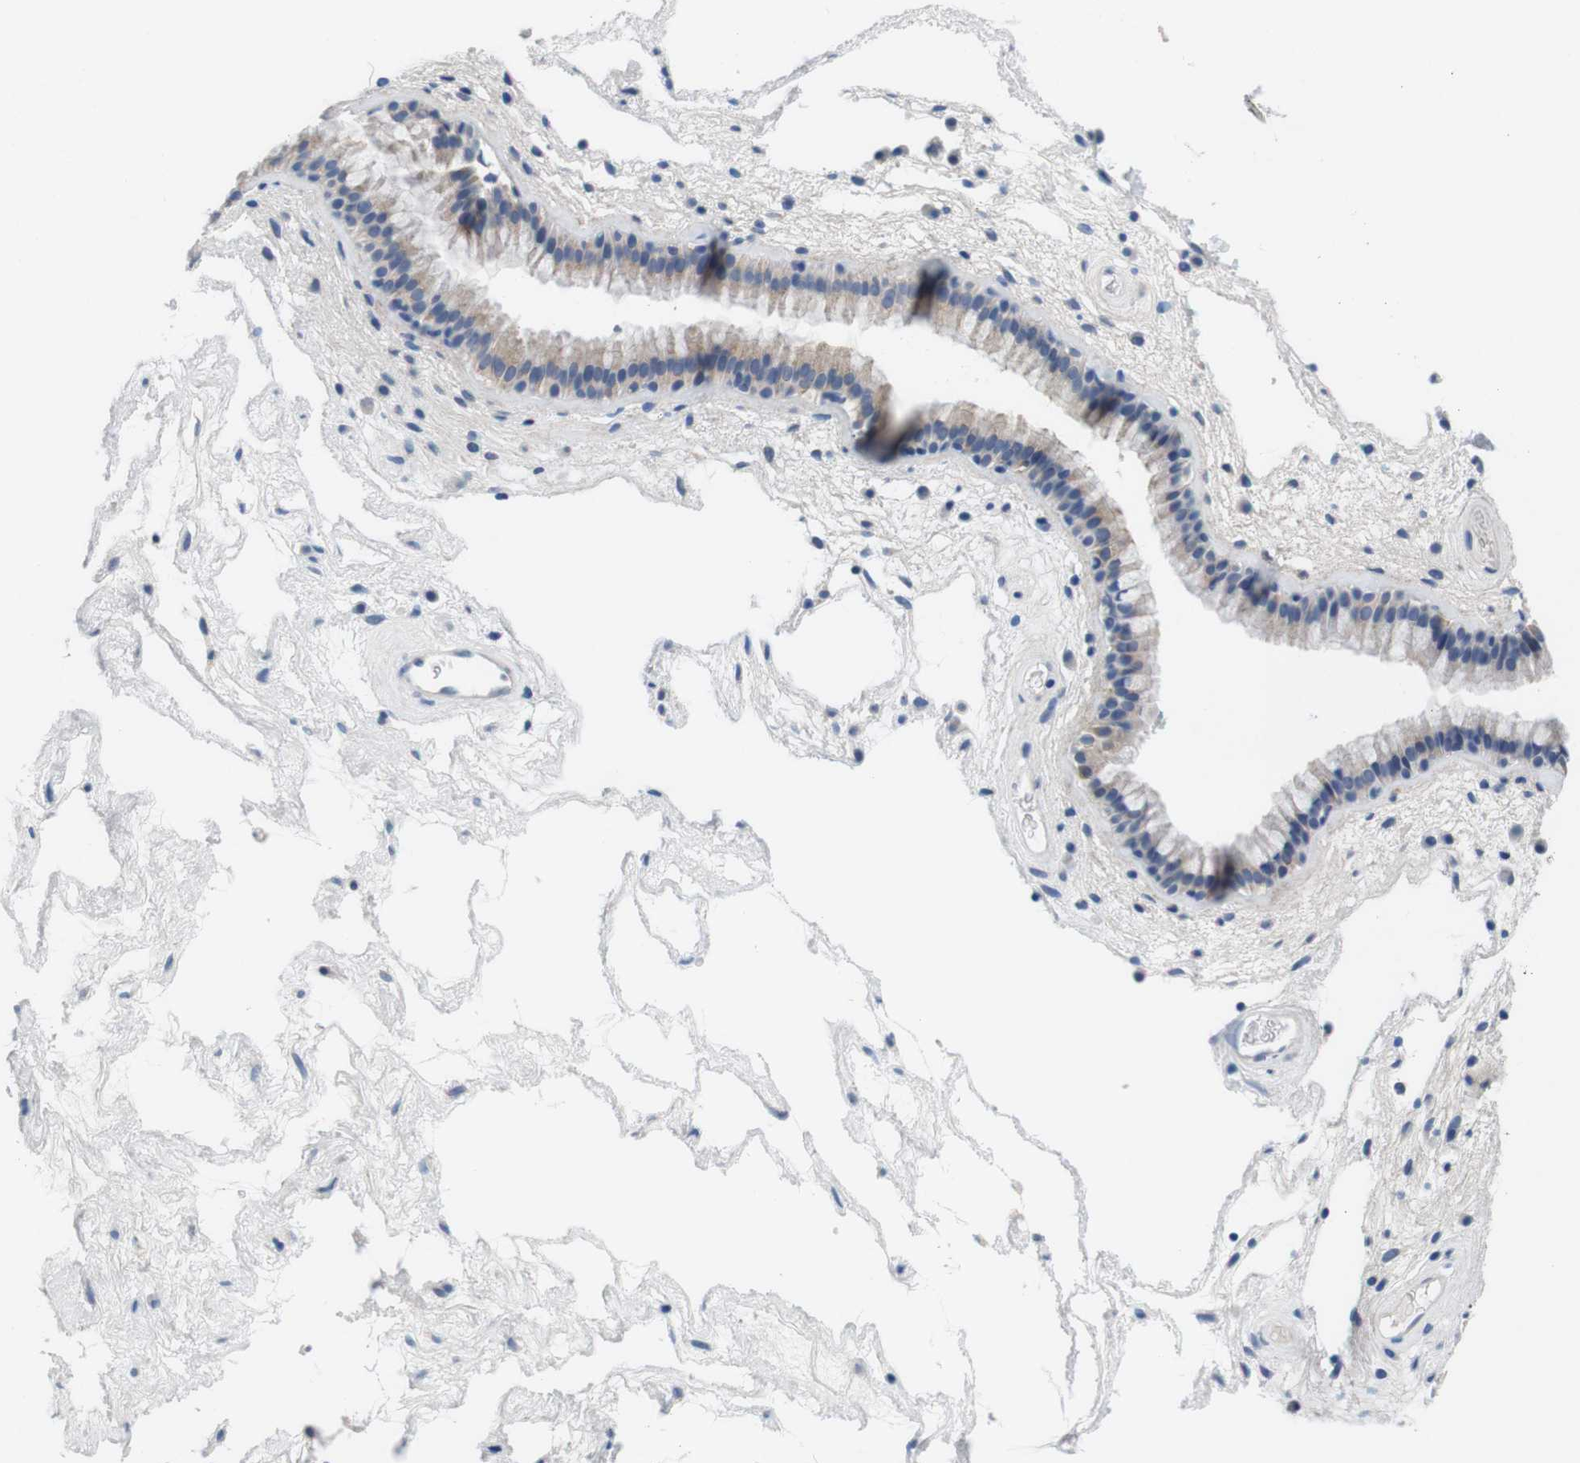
{"staining": {"intensity": "moderate", "quantity": "<25%", "location": "cytoplasmic/membranous"}, "tissue": "nasopharynx", "cell_type": "Respiratory epithelial cells", "image_type": "normal", "snomed": [{"axis": "morphology", "description": "Normal tissue, NOS"}, {"axis": "morphology", "description": "Inflammation, NOS"}, {"axis": "topography", "description": "Nasopharynx"}], "caption": "The photomicrograph displays immunohistochemical staining of normal nasopharynx. There is moderate cytoplasmic/membranous positivity is identified in about <25% of respiratory epithelial cells.", "gene": "MAP6", "patient": {"sex": "male", "age": 48}}